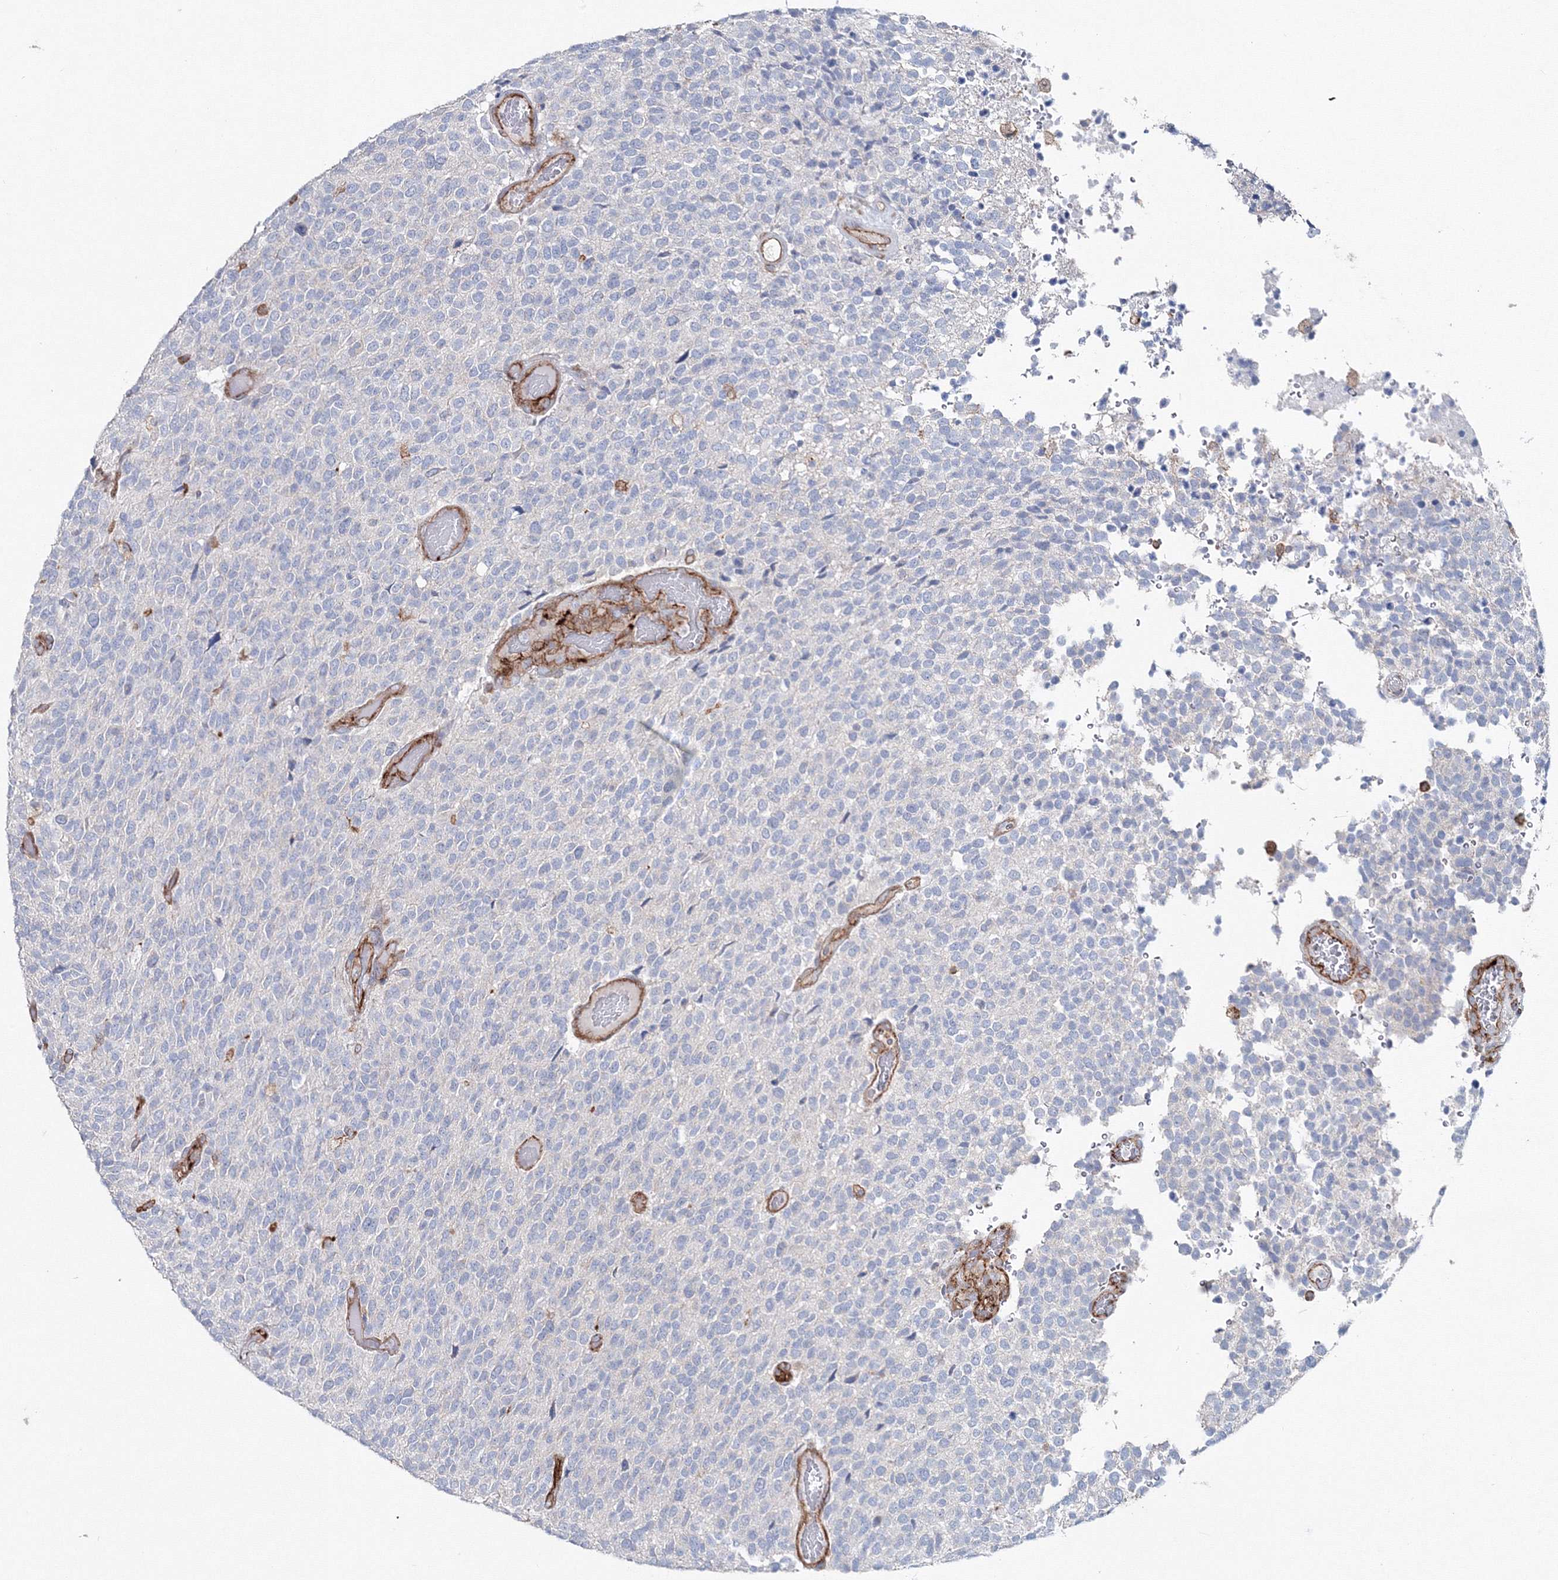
{"staining": {"intensity": "negative", "quantity": "none", "location": "none"}, "tissue": "glioma", "cell_type": "Tumor cells", "image_type": "cancer", "snomed": [{"axis": "morphology", "description": "Glioma, malignant, High grade"}, {"axis": "topography", "description": "pancreas cauda"}], "caption": "Human glioma stained for a protein using immunohistochemistry shows no positivity in tumor cells.", "gene": "GGA2", "patient": {"sex": "male", "age": 60}}